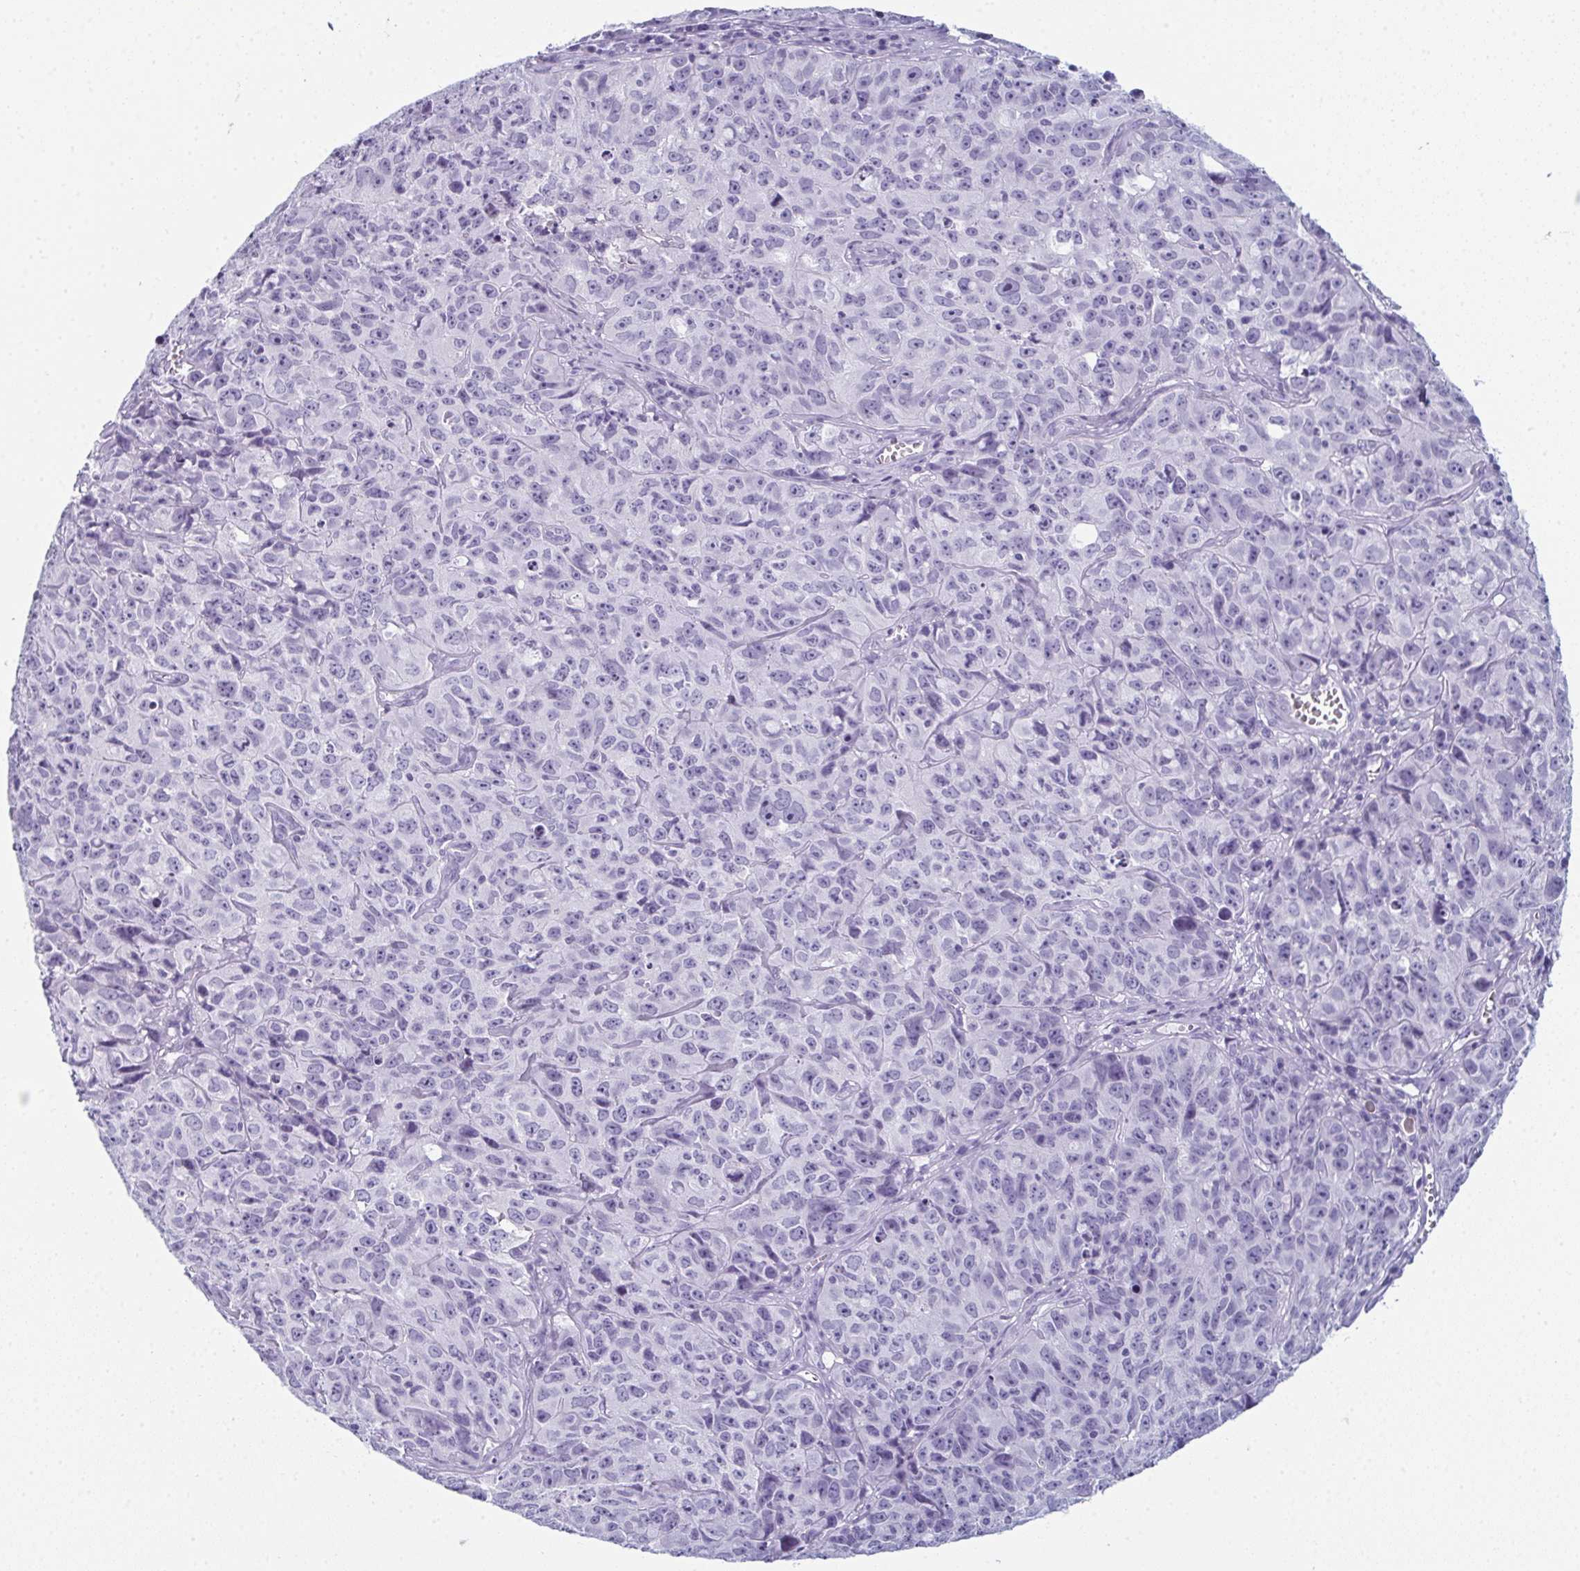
{"staining": {"intensity": "negative", "quantity": "none", "location": "none"}, "tissue": "cervical cancer", "cell_type": "Tumor cells", "image_type": "cancer", "snomed": [{"axis": "morphology", "description": "Squamous cell carcinoma, NOS"}, {"axis": "topography", "description": "Cervix"}], "caption": "An image of human cervical cancer (squamous cell carcinoma) is negative for staining in tumor cells. (DAB (3,3'-diaminobenzidine) IHC, high magnification).", "gene": "ENKUR", "patient": {"sex": "female", "age": 28}}